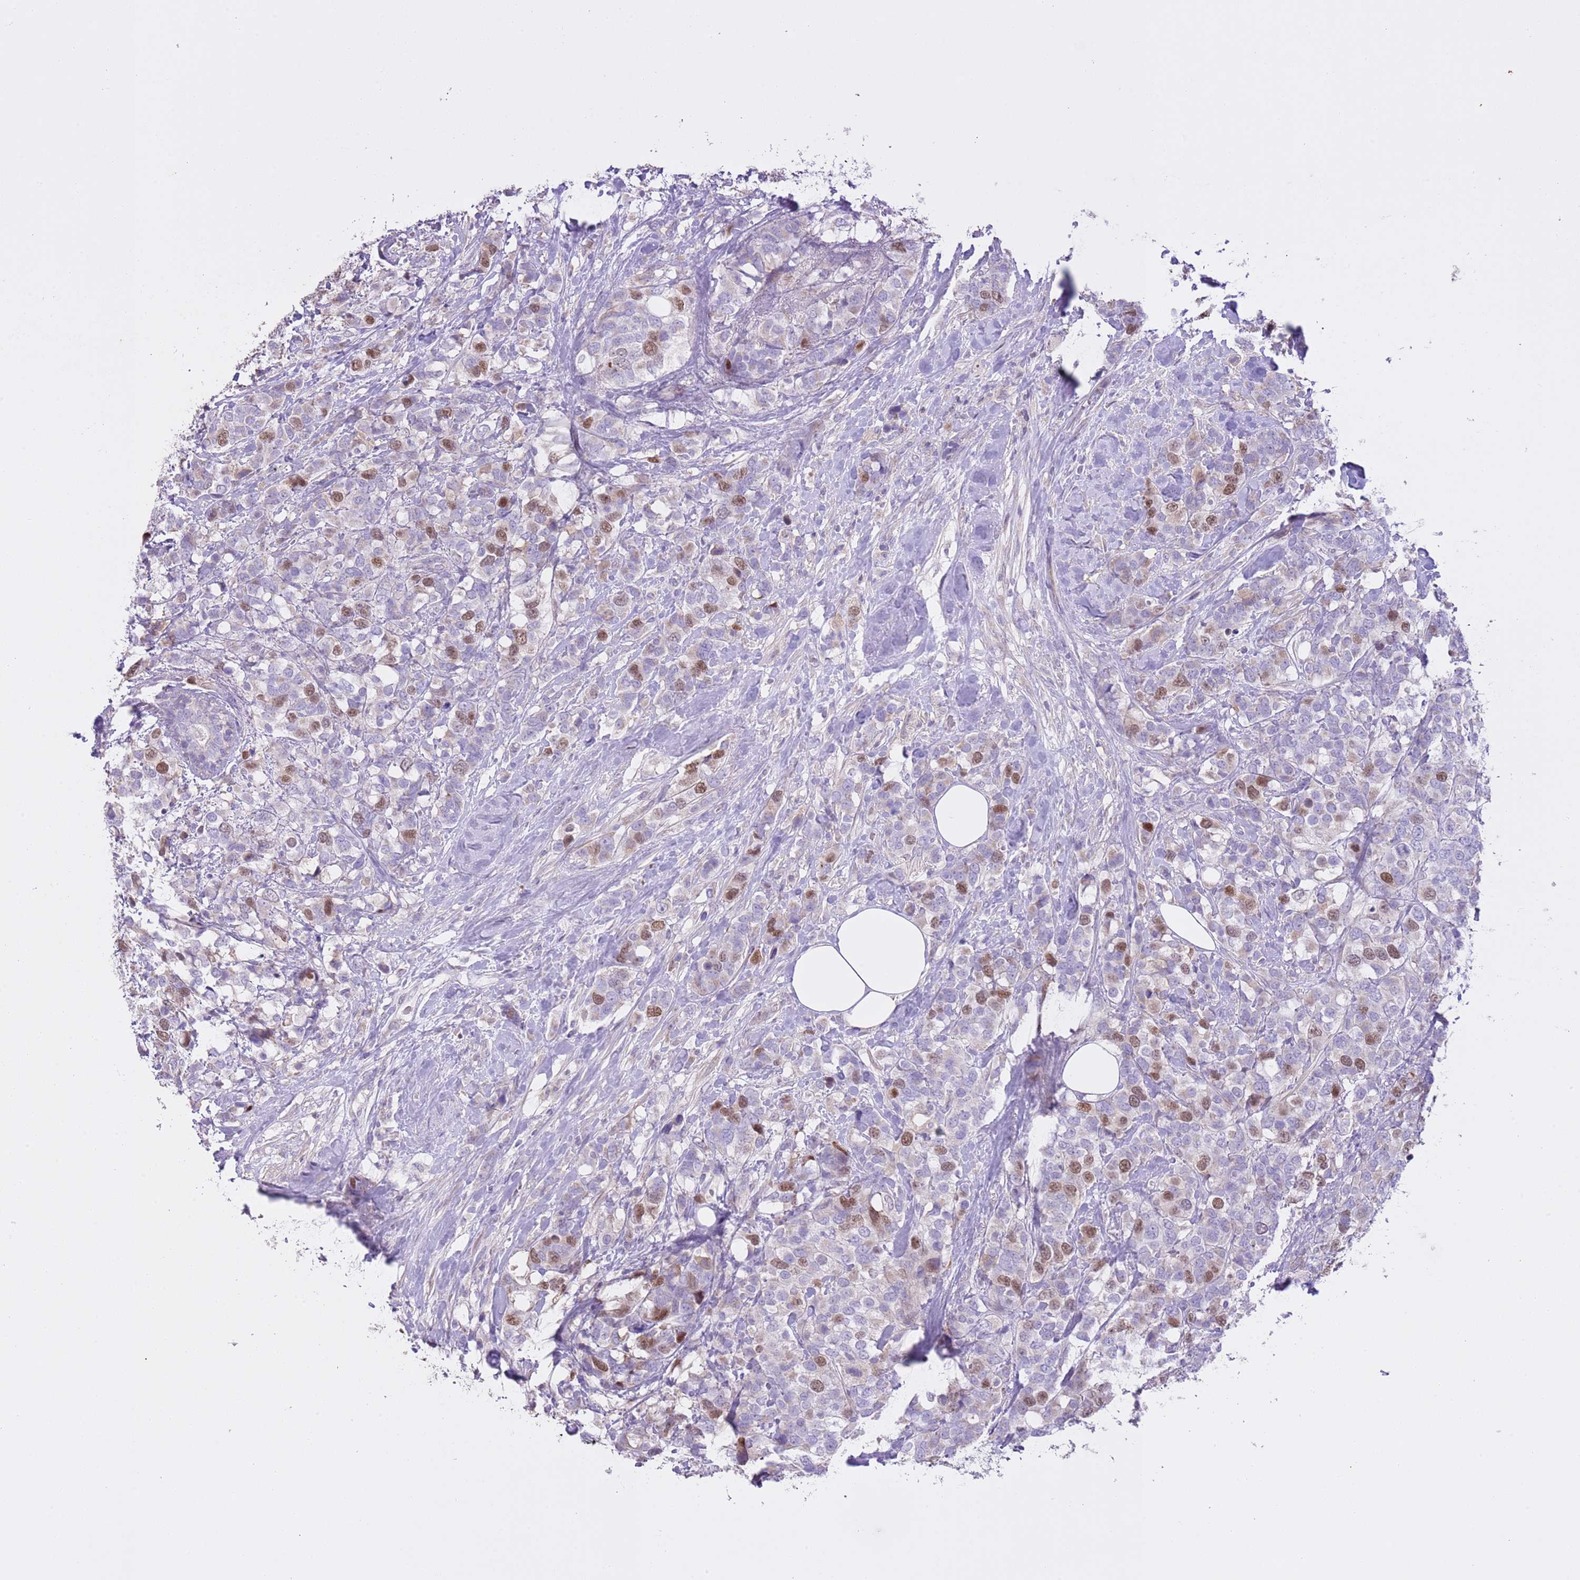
{"staining": {"intensity": "moderate", "quantity": "25%-75%", "location": "nuclear"}, "tissue": "breast cancer", "cell_type": "Tumor cells", "image_type": "cancer", "snomed": [{"axis": "morphology", "description": "Lobular carcinoma"}, {"axis": "topography", "description": "Breast"}], "caption": "Immunohistochemical staining of lobular carcinoma (breast) exhibits medium levels of moderate nuclear protein staining in about 25%-75% of tumor cells.", "gene": "GMNN", "patient": {"sex": "female", "age": 59}}